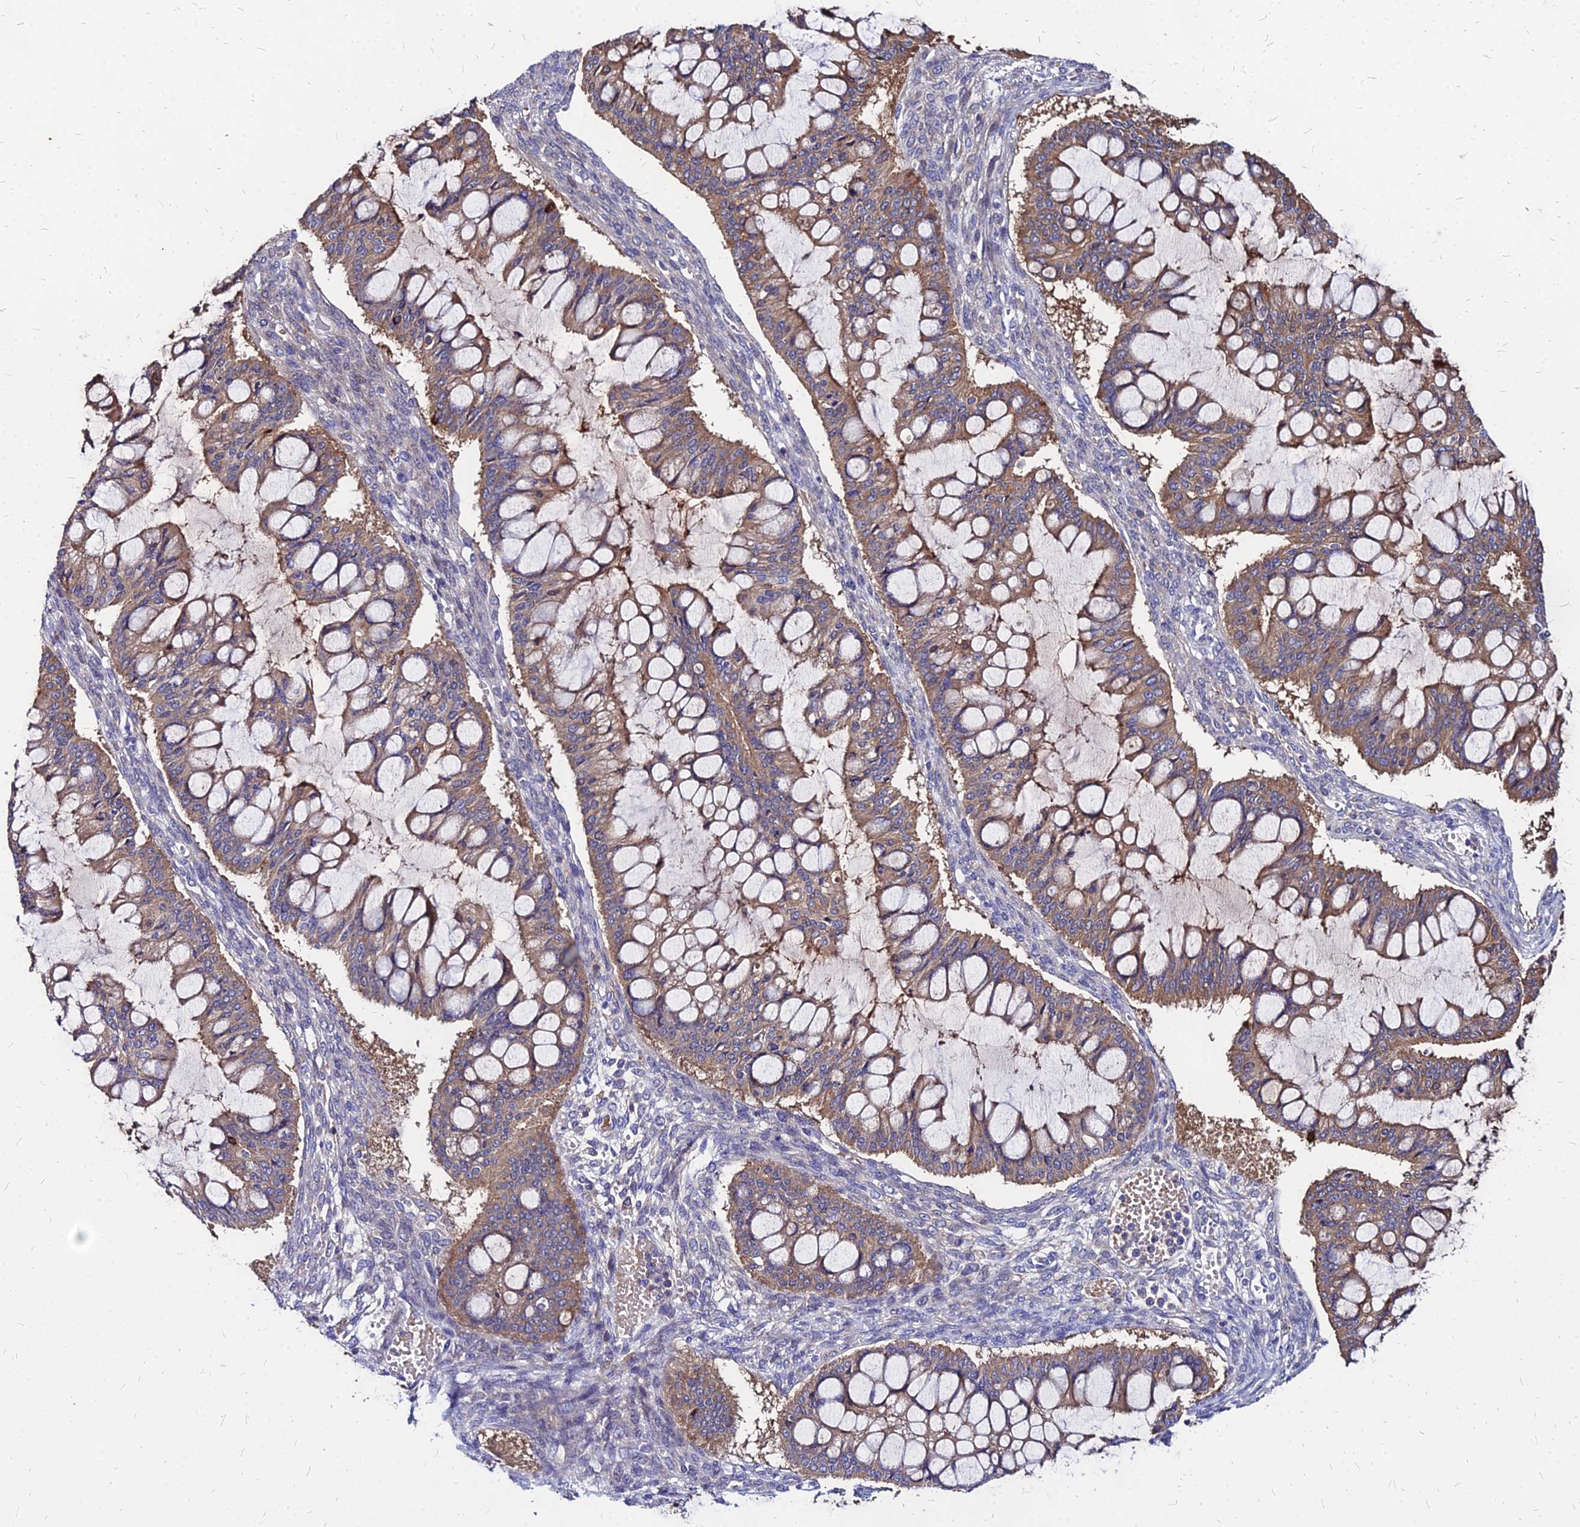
{"staining": {"intensity": "weak", "quantity": ">75%", "location": "cytoplasmic/membranous"}, "tissue": "ovarian cancer", "cell_type": "Tumor cells", "image_type": "cancer", "snomed": [{"axis": "morphology", "description": "Cystadenocarcinoma, mucinous, NOS"}, {"axis": "topography", "description": "Ovary"}], "caption": "A high-resolution image shows immunohistochemistry (IHC) staining of mucinous cystadenocarcinoma (ovarian), which displays weak cytoplasmic/membranous expression in approximately >75% of tumor cells.", "gene": "ACSM6", "patient": {"sex": "female", "age": 73}}